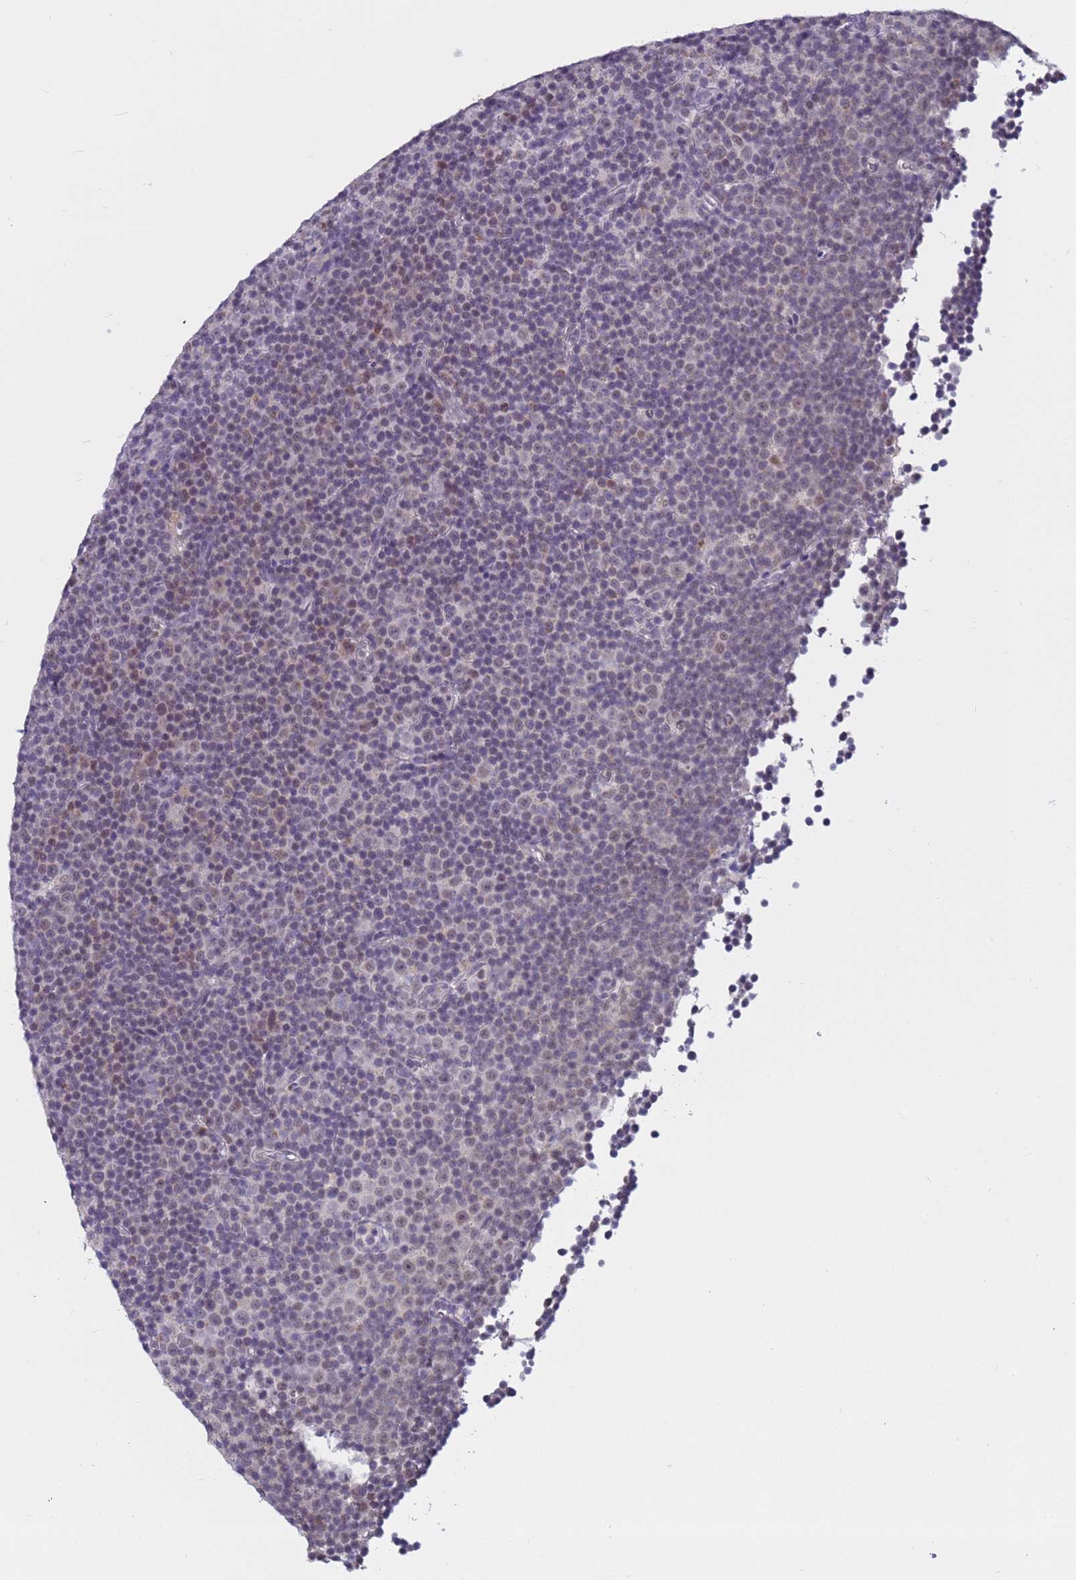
{"staining": {"intensity": "negative", "quantity": "none", "location": "none"}, "tissue": "lymphoma", "cell_type": "Tumor cells", "image_type": "cancer", "snomed": [{"axis": "morphology", "description": "Malignant lymphoma, non-Hodgkin's type, Low grade"}, {"axis": "topography", "description": "Lymph node"}], "caption": "Low-grade malignant lymphoma, non-Hodgkin's type stained for a protein using IHC displays no positivity tumor cells.", "gene": "CDK2AP2", "patient": {"sex": "female", "age": 67}}